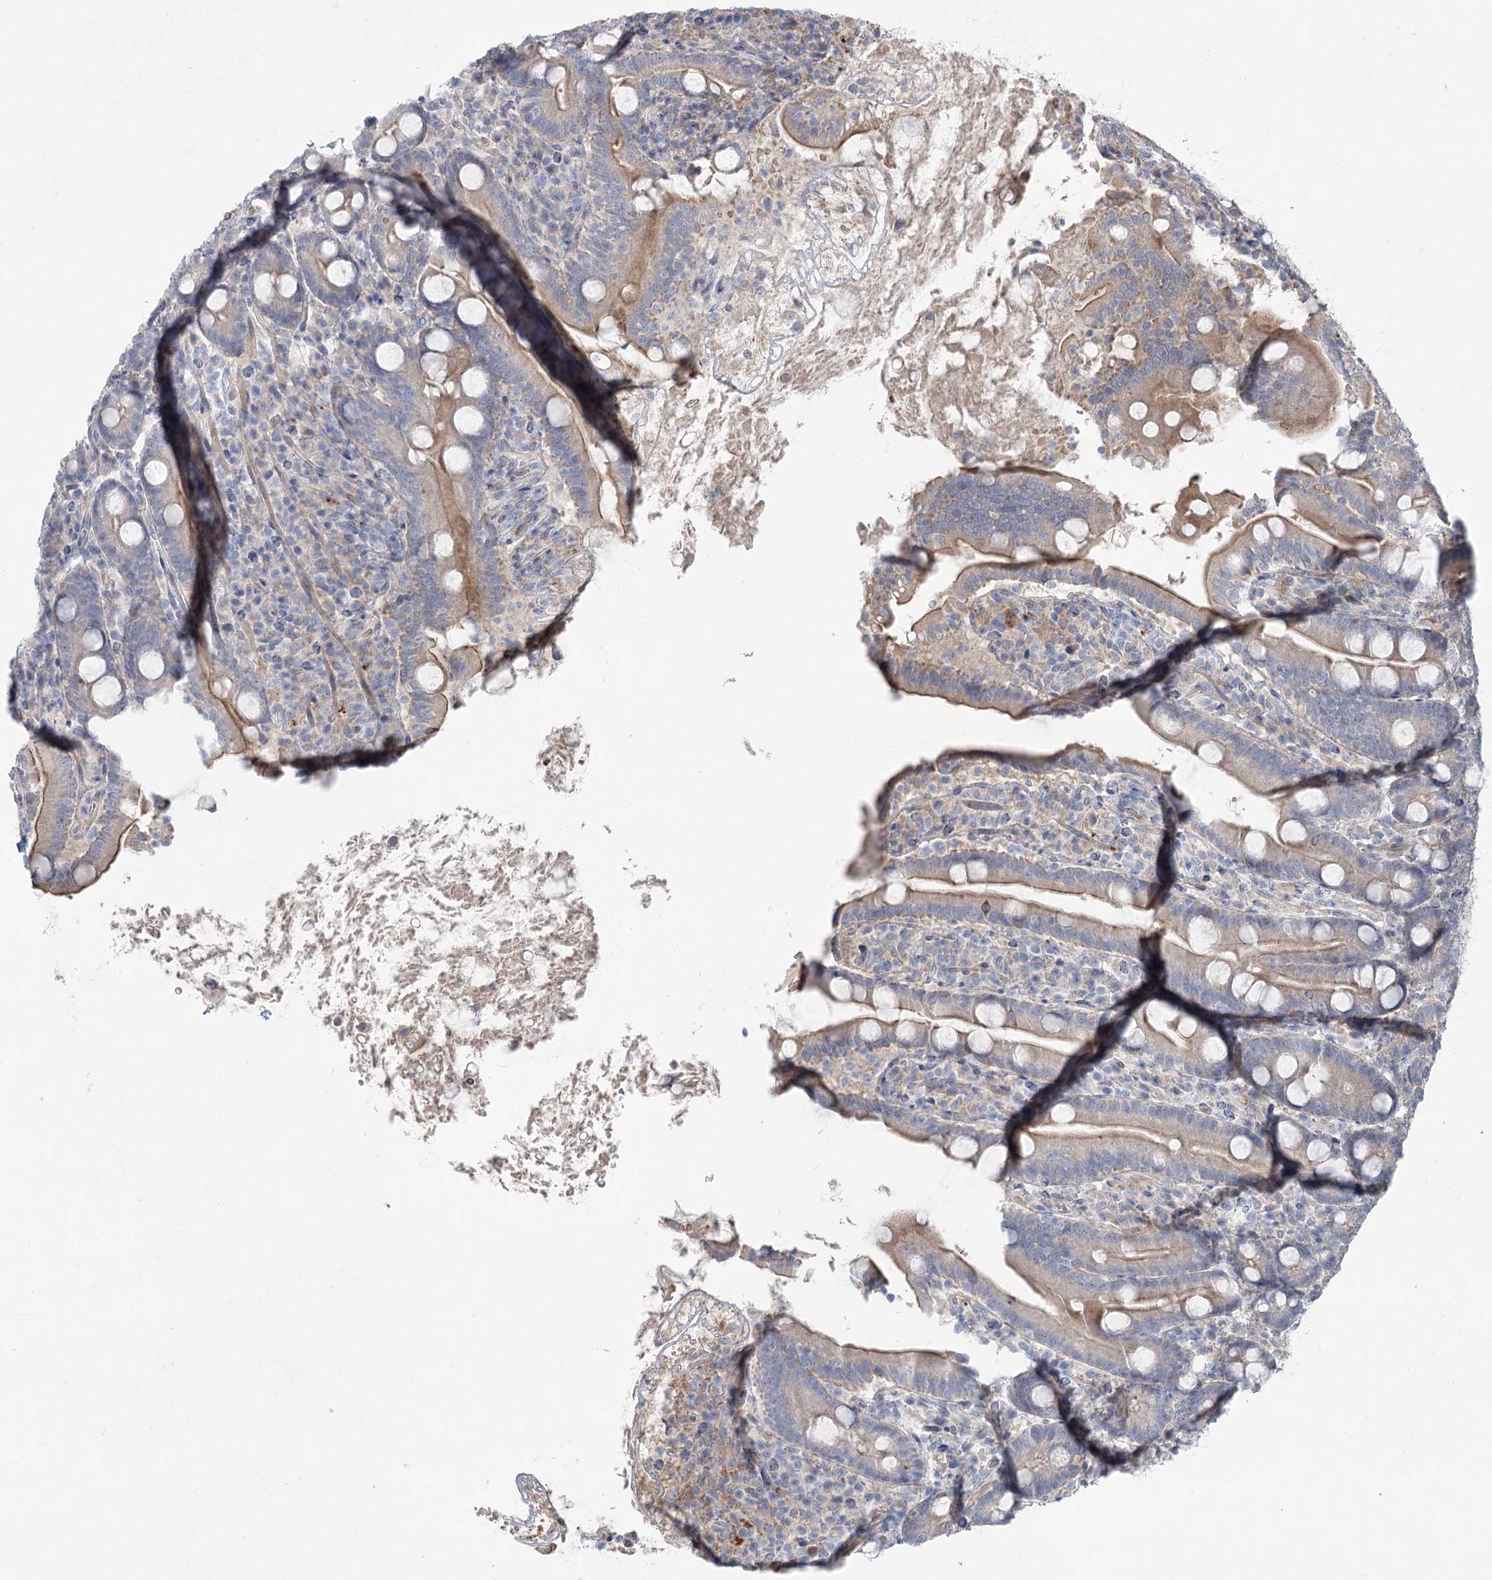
{"staining": {"intensity": "moderate", "quantity": "25%-75%", "location": "cytoplasmic/membranous"}, "tissue": "duodenum", "cell_type": "Glandular cells", "image_type": "normal", "snomed": [{"axis": "morphology", "description": "Normal tissue, NOS"}, {"axis": "topography", "description": "Duodenum"}], "caption": "Protein staining reveals moderate cytoplasmic/membranous expression in approximately 25%-75% of glandular cells in normal duodenum. (IHC, brightfield microscopy, high magnification).", "gene": "SCN11A", "patient": {"sex": "male", "age": 35}}